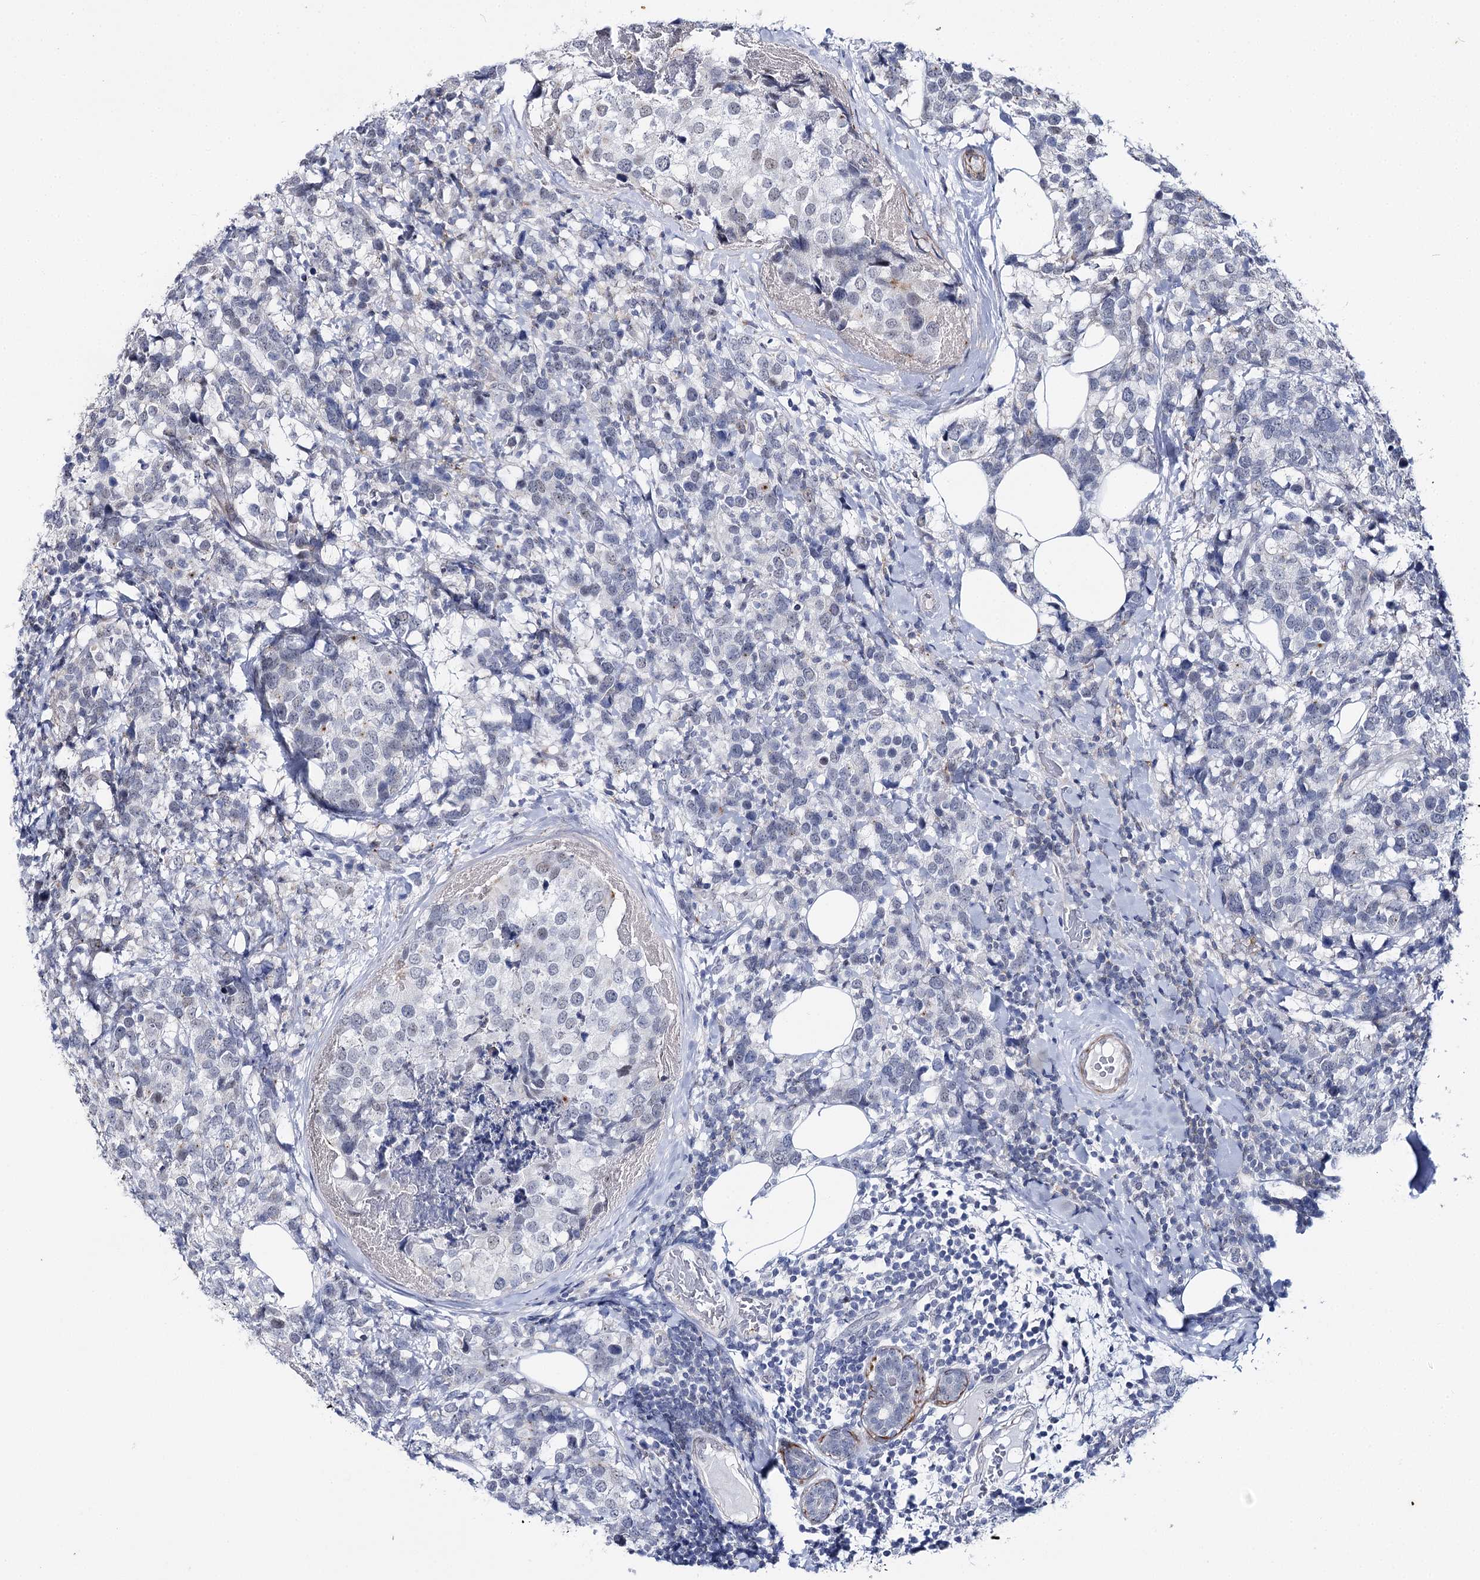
{"staining": {"intensity": "negative", "quantity": "none", "location": "none"}, "tissue": "breast cancer", "cell_type": "Tumor cells", "image_type": "cancer", "snomed": [{"axis": "morphology", "description": "Lobular carcinoma"}, {"axis": "topography", "description": "Breast"}], "caption": "Human lobular carcinoma (breast) stained for a protein using immunohistochemistry displays no expression in tumor cells.", "gene": "AGXT2", "patient": {"sex": "female", "age": 59}}